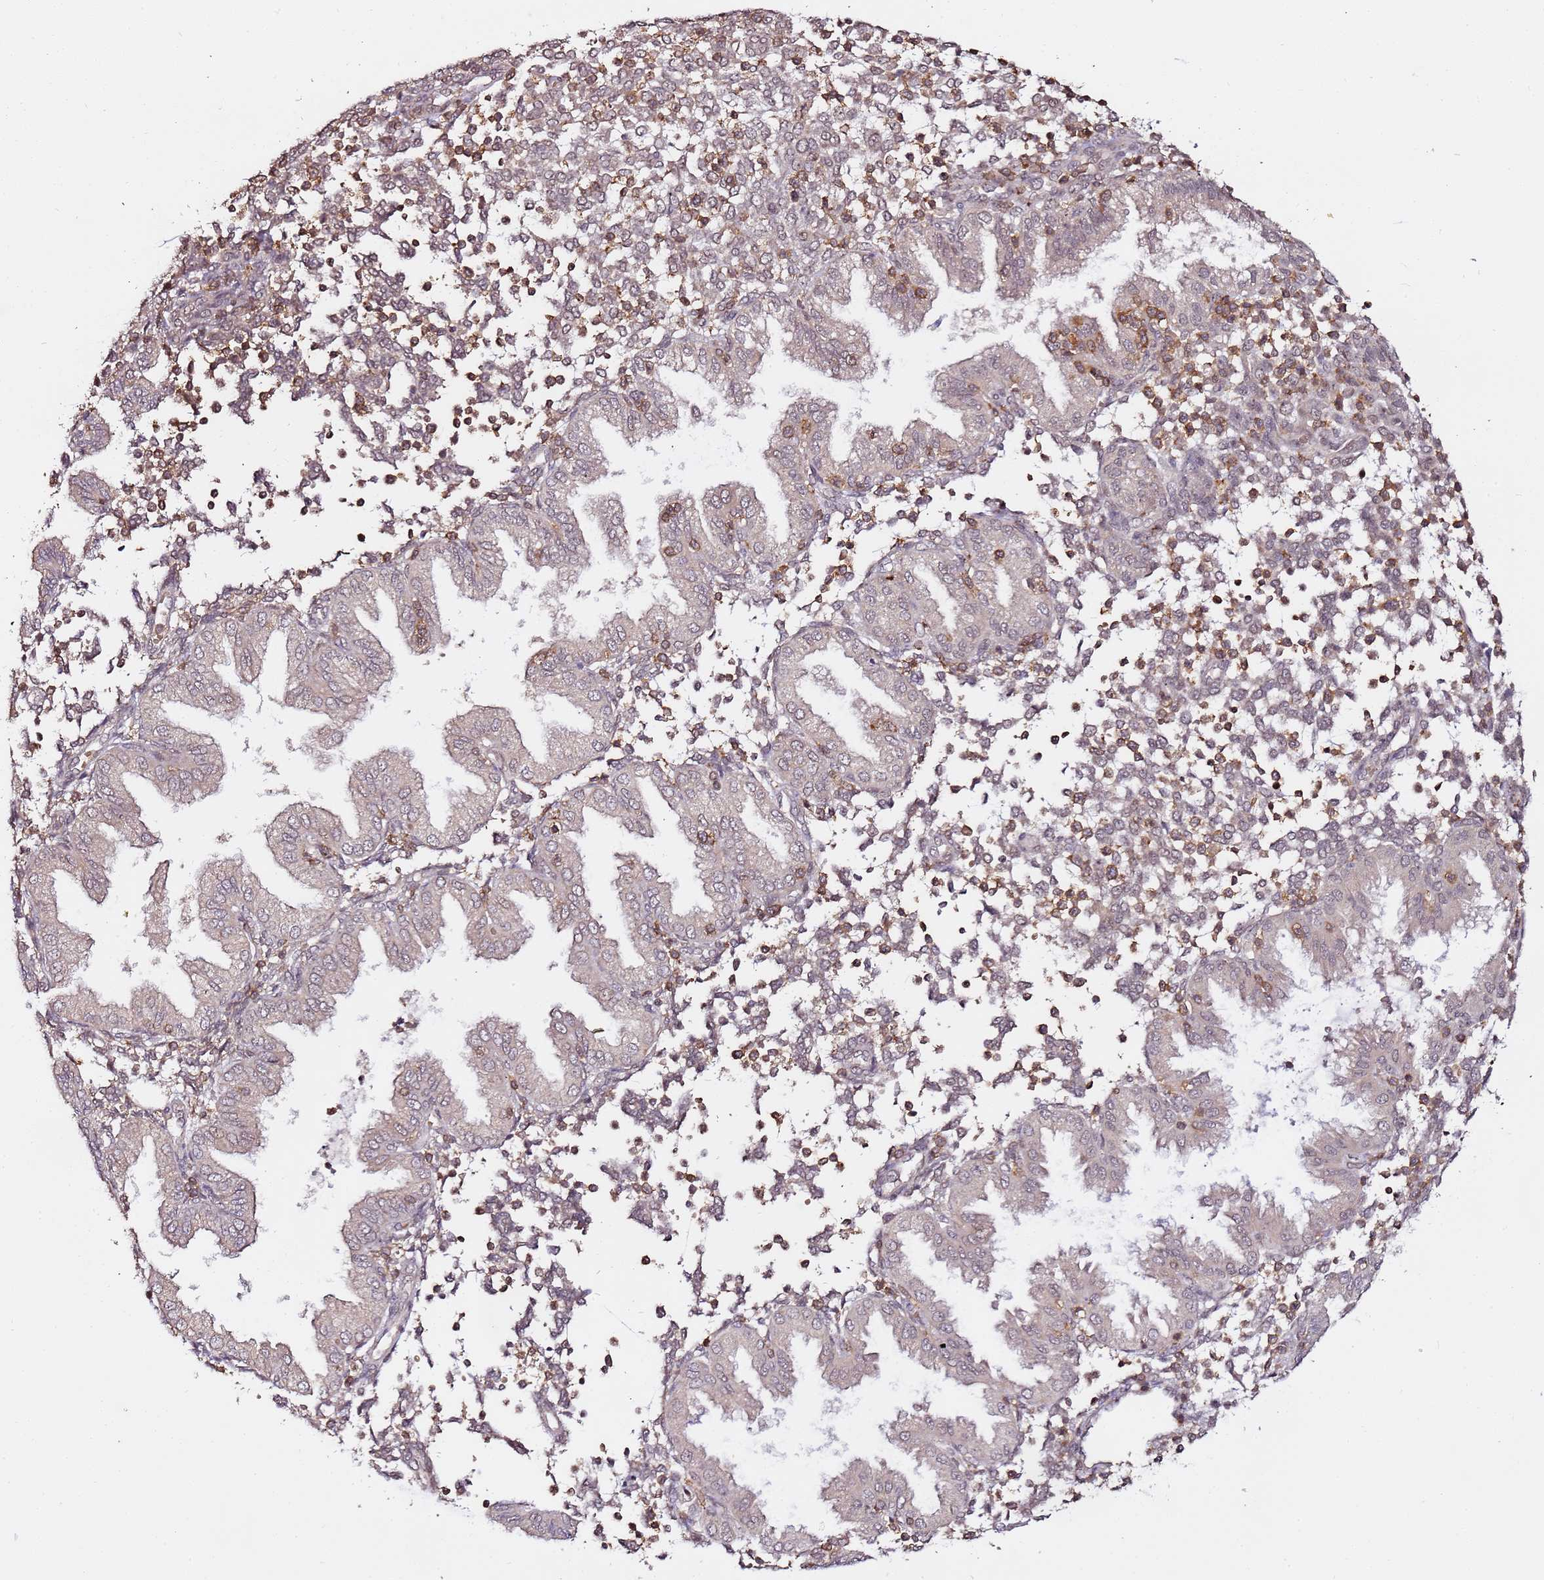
{"staining": {"intensity": "moderate", "quantity": "<25%", "location": "cytoplasmic/membranous"}, "tissue": "endometrium", "cell_type": "Cells in endometrial stroma", "image_type": "normal", "snomed": [{"axis": "morphology", "description": "Normal tissue, NOS"}, {"axis": "topography", "description": "Endometrium"}], "caption": "Cells in endometrial stroma exhibit low levels of moderate cytoplasmic/membranous staining in approximately <25% of cells in normal human endometrium.", "gene": "OR5V1", "patient": {"sex": "female", "age": 53}}